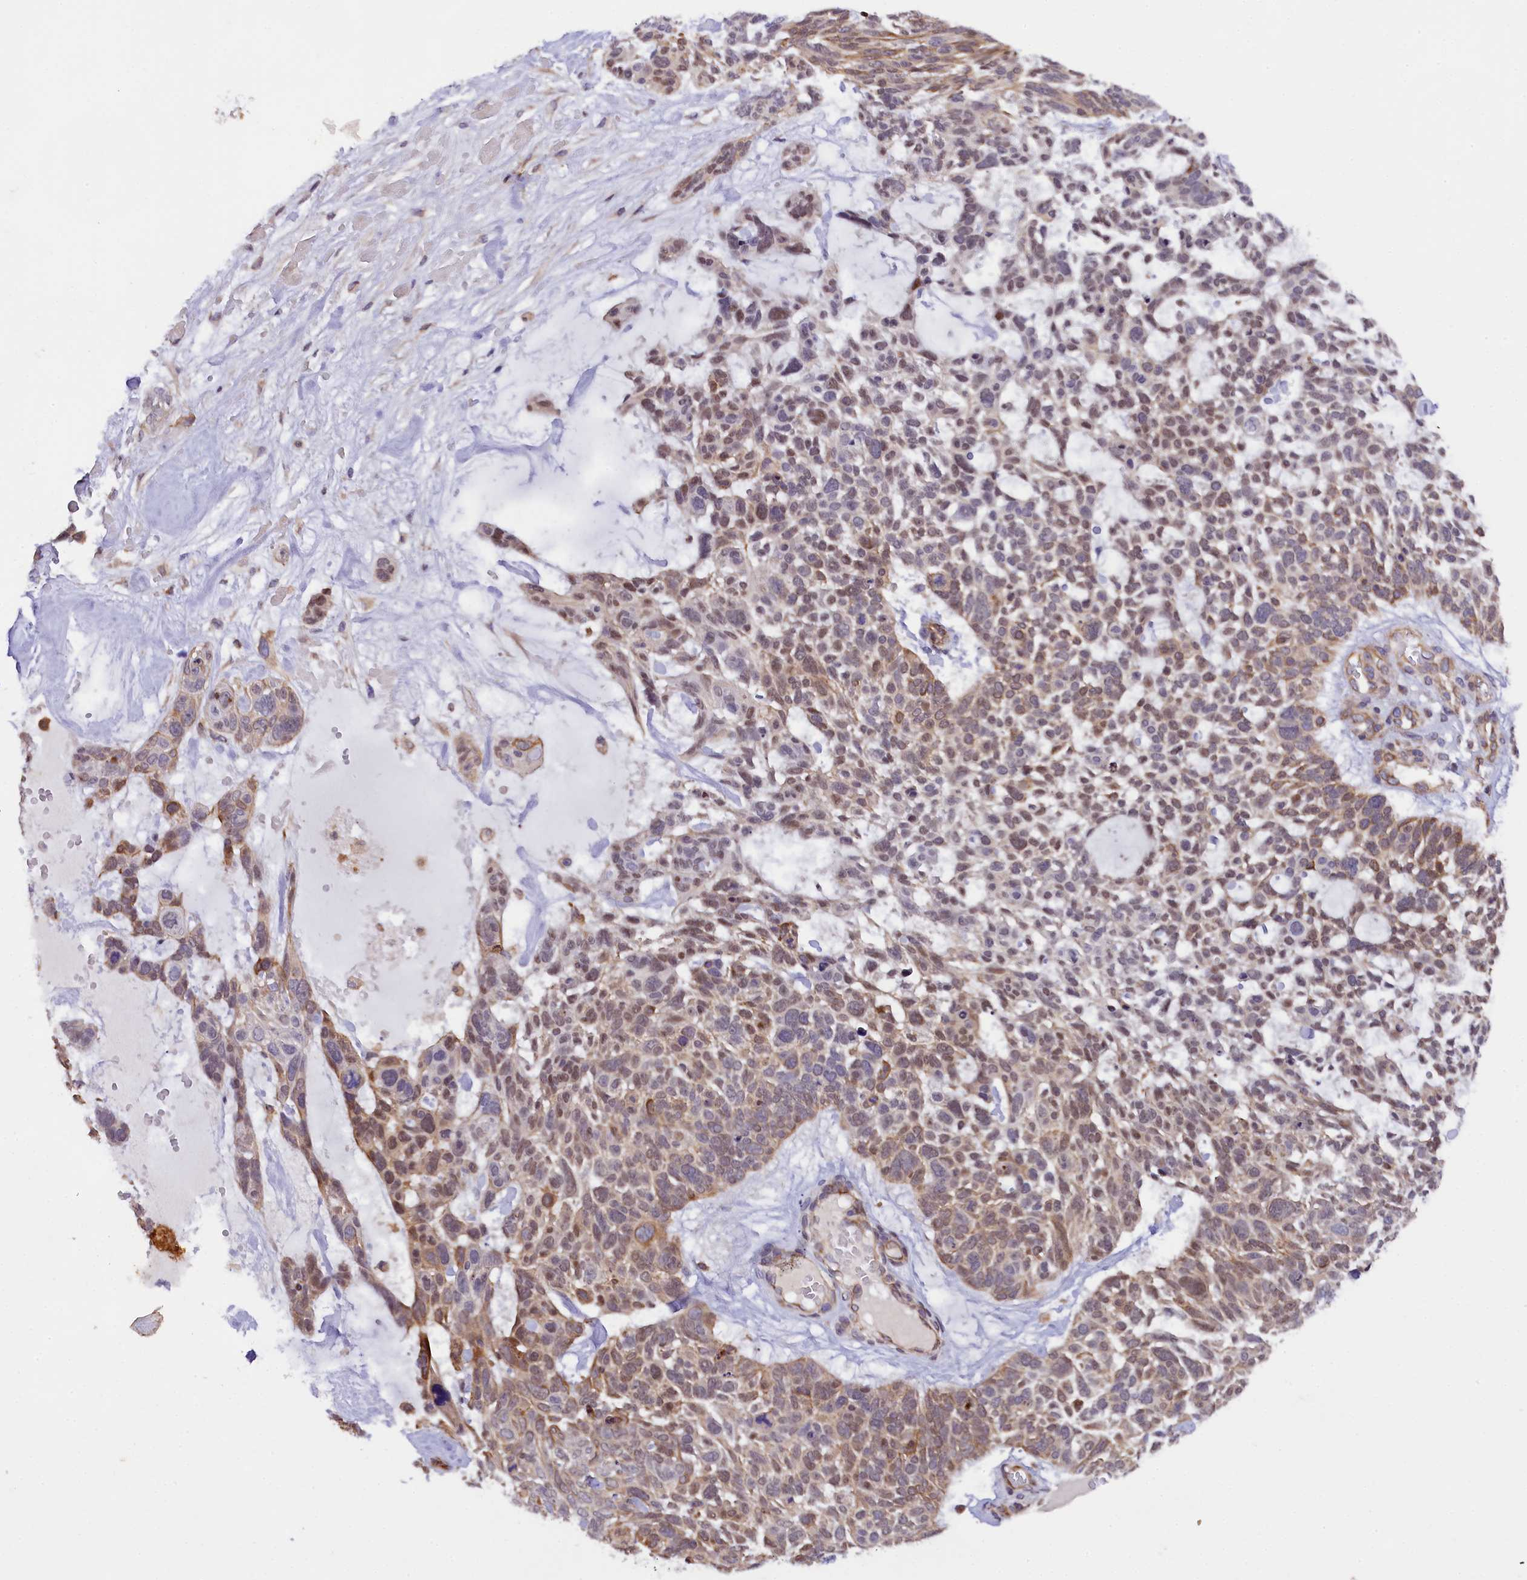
{"staining": {"intensity": "moderate", "quantity": "25%-75%", "location": "cytoplasmic/membranous"}, "tissue": "skin cancer", "cell_type": "Tumor cells", "image_type": "cancer", "snomed": [{"axis": "morphology", "description": "Basal cell carcinoma"}, {"axis": "topography", "description": "Skin"}], "caption": "Human basal cell carcinoma (skin) stained for a protein (brown) displays moderate cytoplasmic/membranous positive positivity in approximately 25%-75% of tumor cells.", "gene": "SP4", "patient": {"sex": "male", "age": 88}}